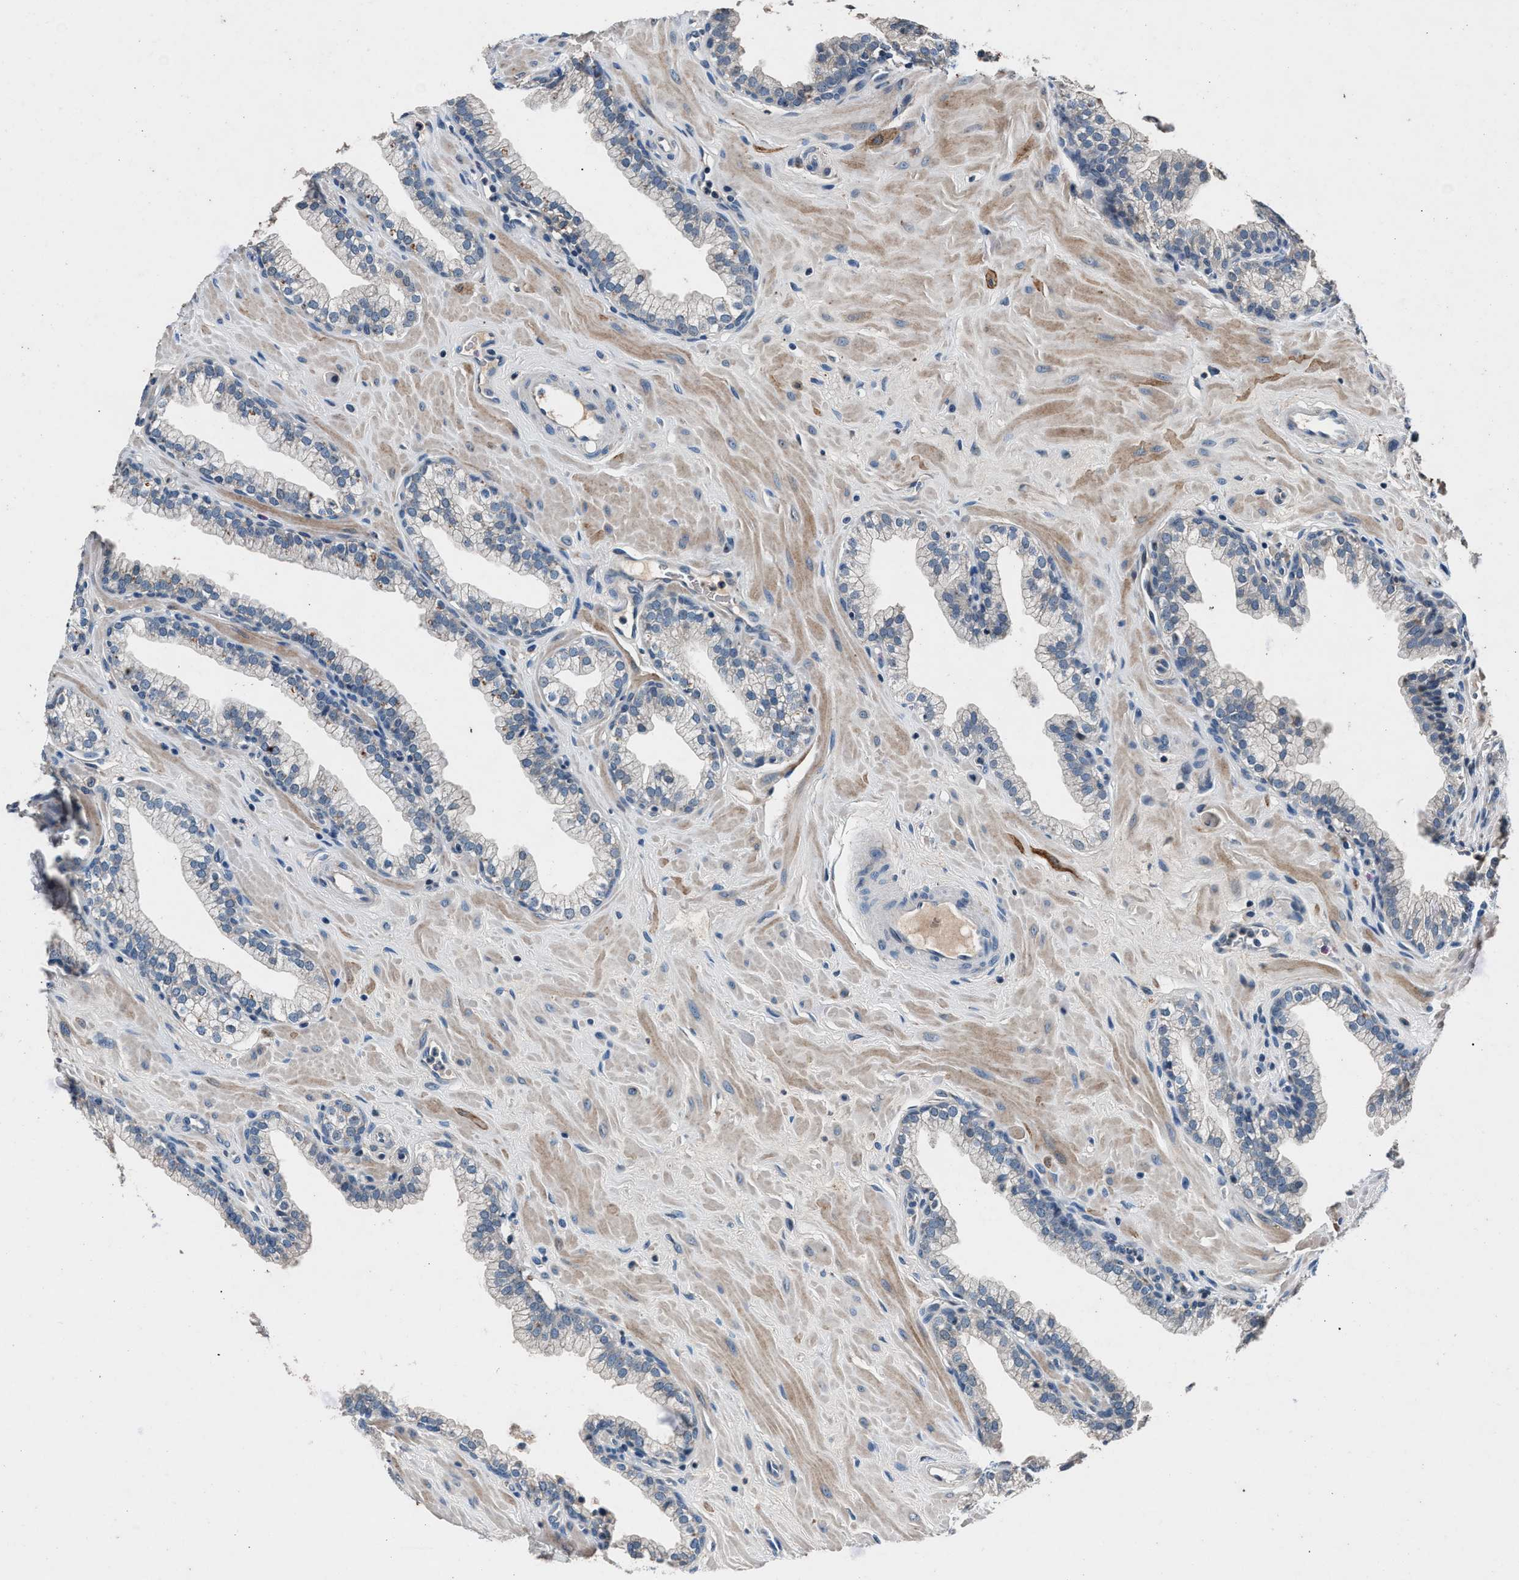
{"staining": {"intensity": "negative", "quantity": "none", "location": "none"}, "tissue": "prostate", "cell_type": "Glandular cells", "image_type": "normal", "snomed": [{"axis": "morphology", "description": "Normal tissue, NOS"}, {"axis": "morphology", "description": "Urothelial carcinoma, Low grade"}, {"axis": "topography", "description": "Urinary bladder"}, {"axis": "topography", "description": "Prostate"}], "caption": "Photomicrograph shows no significant protein staining in glandular cells of normal prostate.", "gene": "DENND6B", "patient": {"sex": "male", "age": 60}}